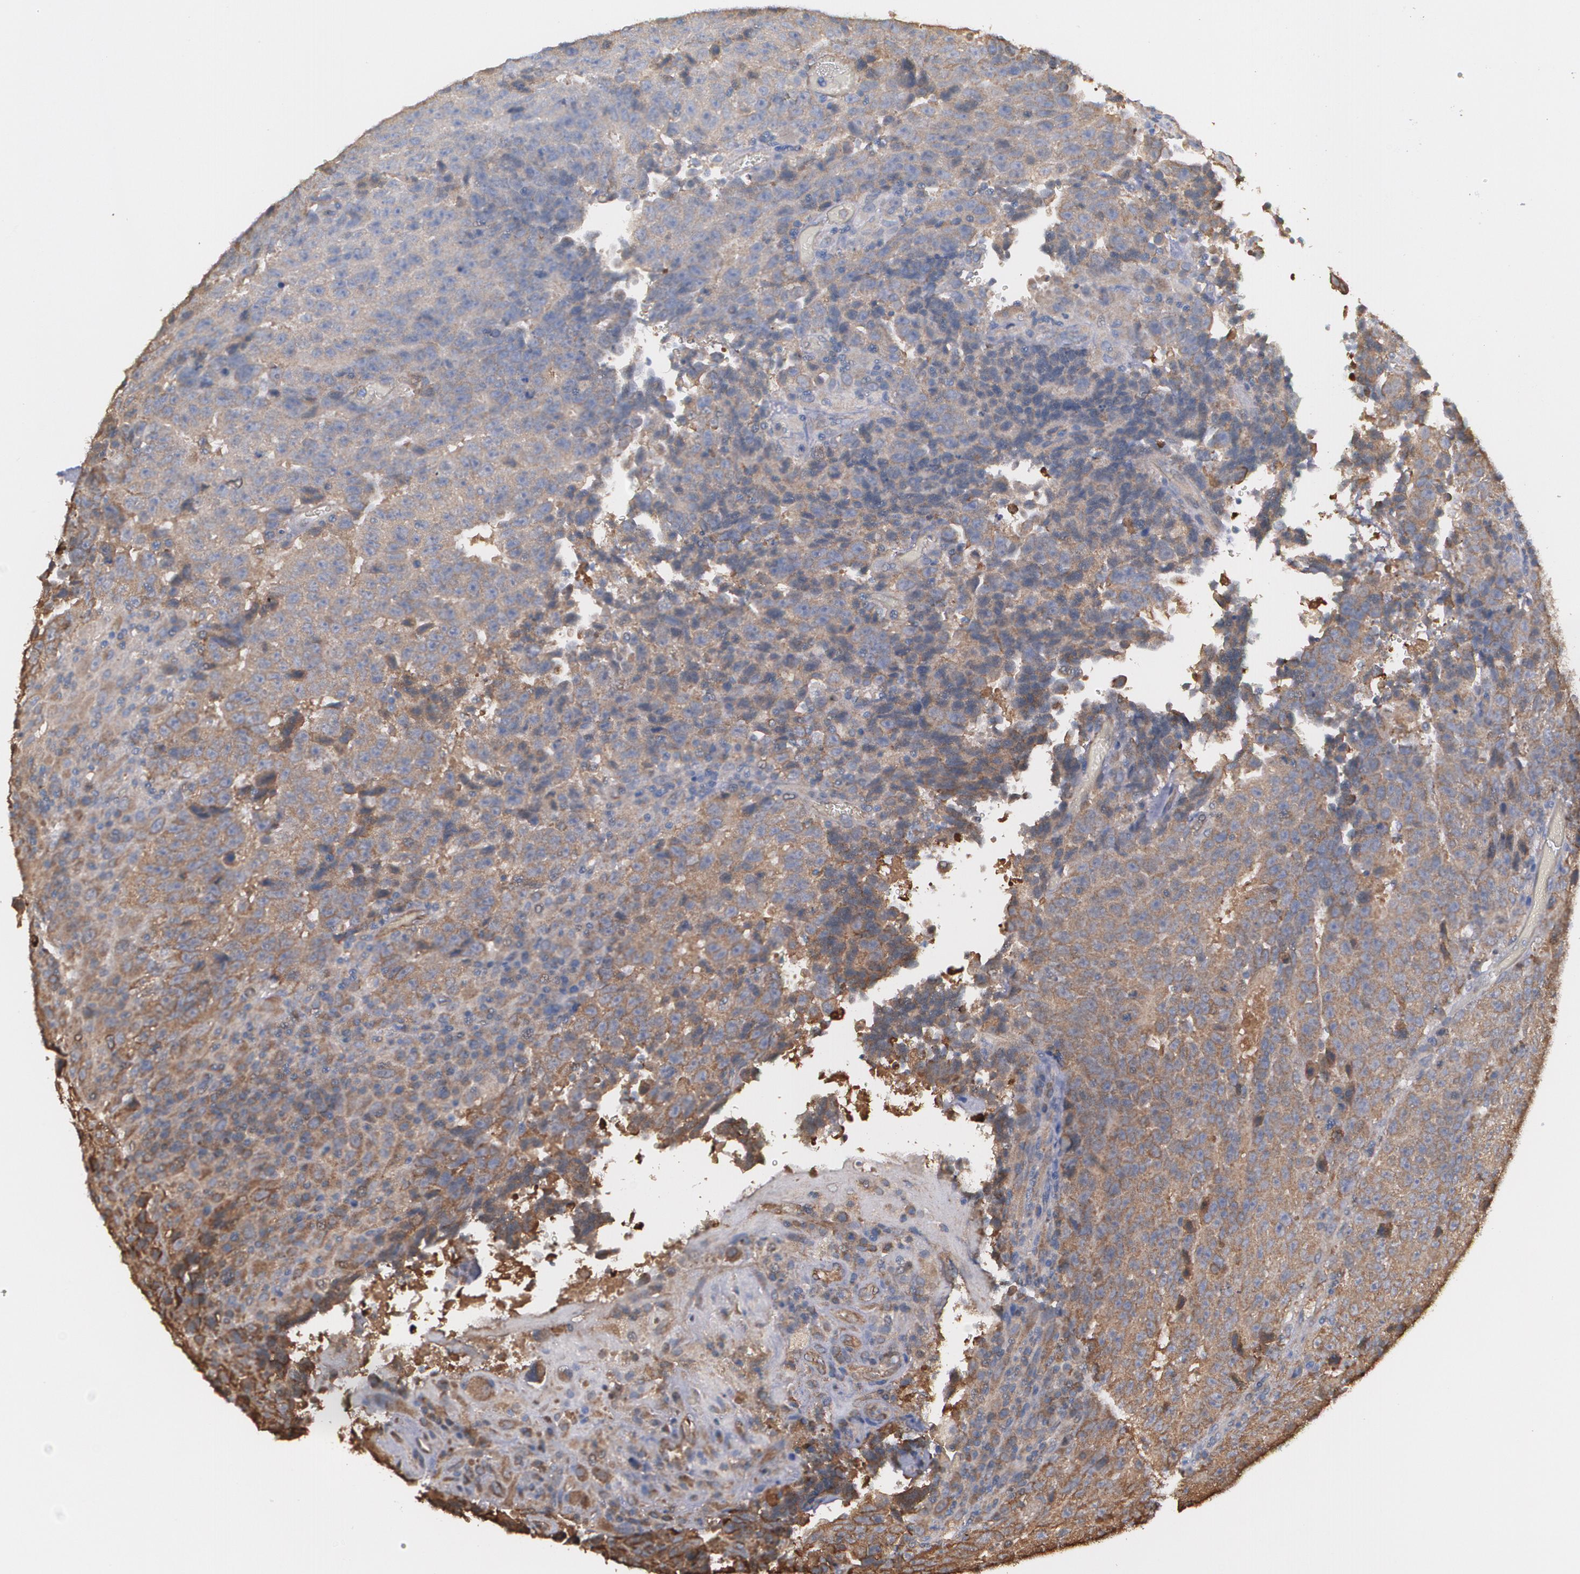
{"staining": {"intensity": "weak", "quantity": ">75%", "location": "cytoplasmic/membranous"}, "tissue": "testis cancer", "cell_type": "Tumor cells", "image_type": "cancer", "snomed": [{"axis": "morphology", "description": "Necrosis, NOS"}, {"axis": "morphology", "description": "Carcinoma, Embryonal, NOS"}, {"axis": "topography", "description": "Testis"}], "caption": "IHC staining of testis embryonal carcinoma, which shows low levels of weak cytoplasmic/membranous staining in about >75% of tumor cells indicating weak cytoplasmic/membranous protein staining. The staining was performed using DAB (brown) for protein detection and nuclei were counterstained in hematoxylin (blue).", "gene": "PON1", "patient": {"sex": "male", "age": 19}}